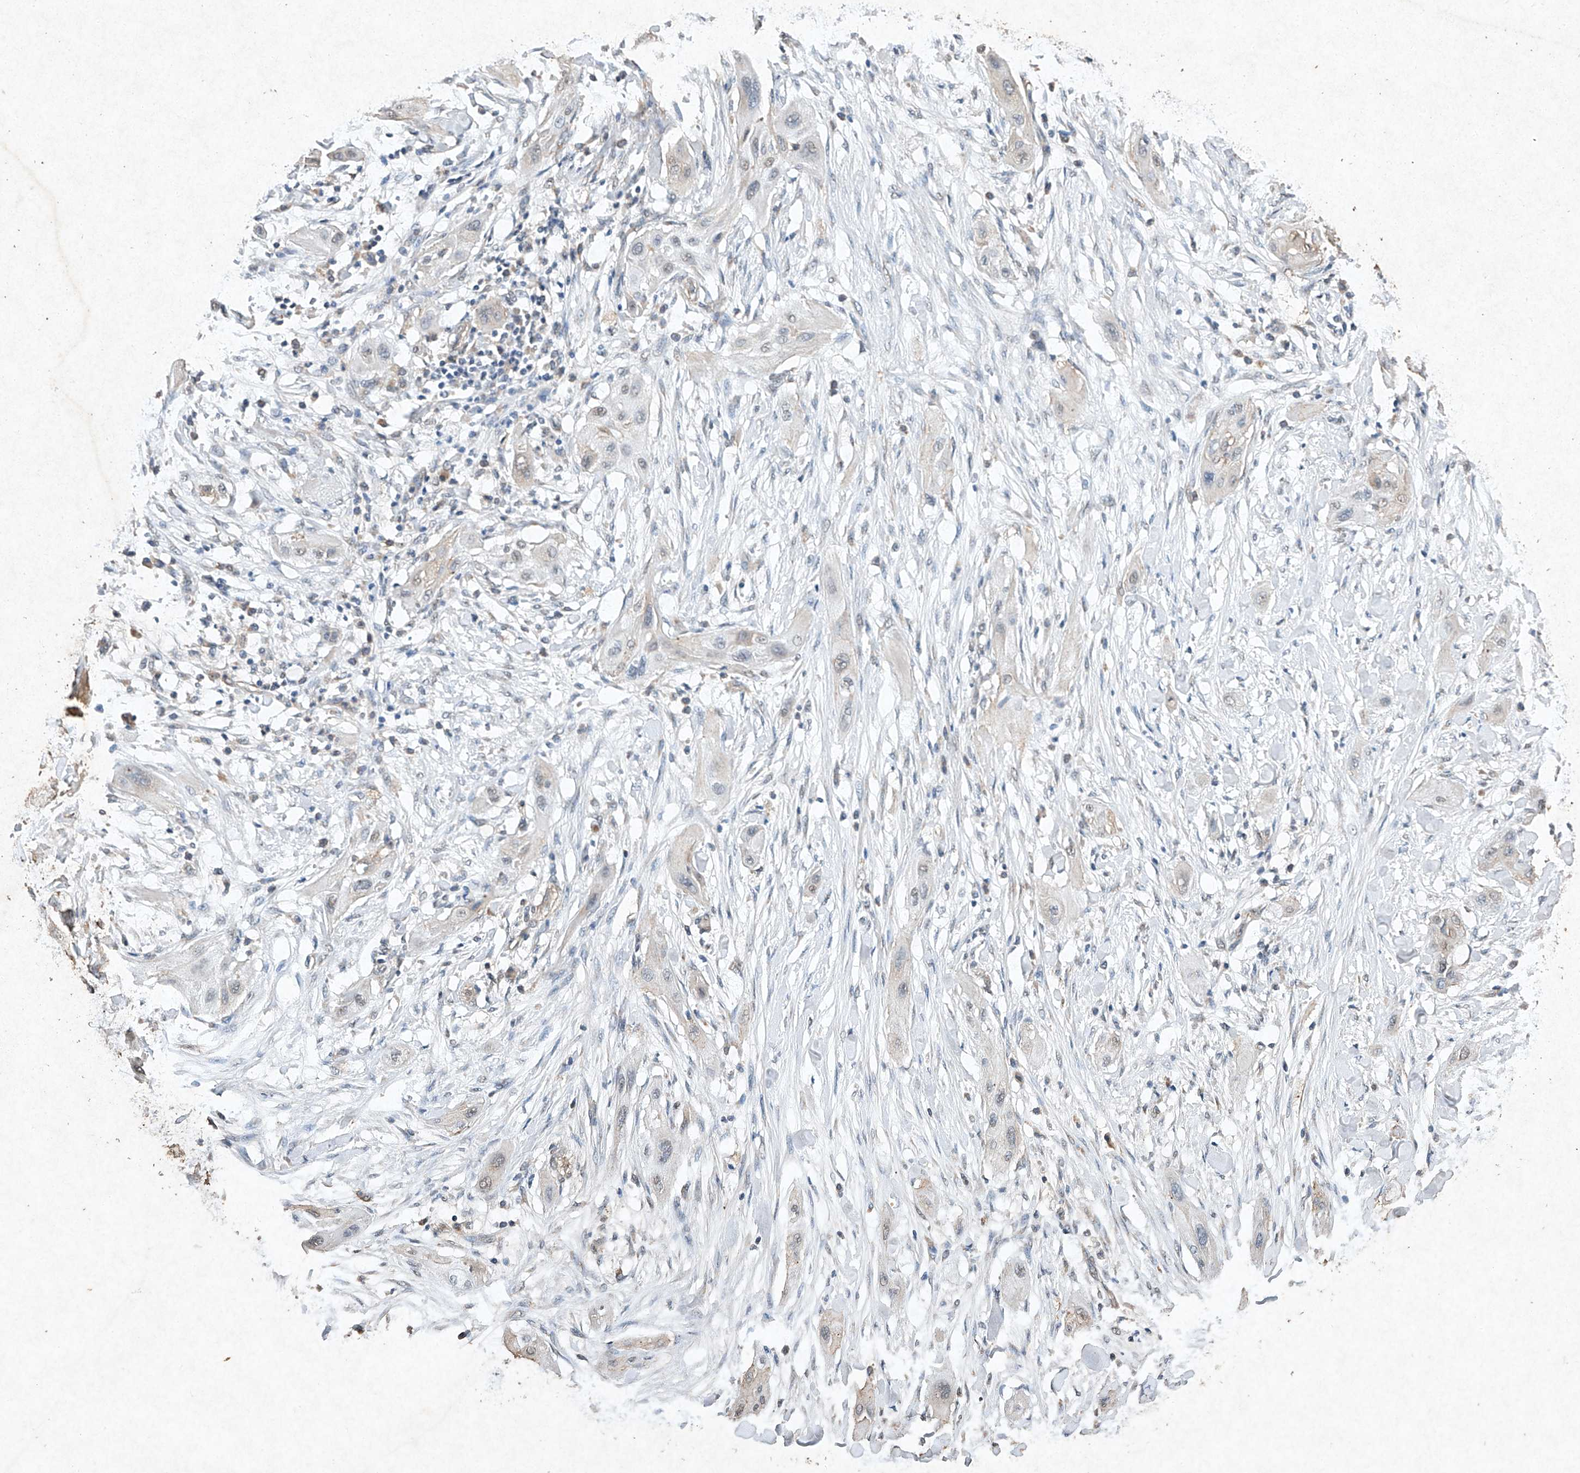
{"staining": {"intensity": "negative", "quantity": "none", "location": "none"}, "tissue": "lung cancer", "cell_type": "Tumor cells", "image_type": "cancer", "snomed": [{"axis": "morphology", "description": "Squamous cell carcinoma, NOS"}, {"axis": "topography", "description": "Lung"}], "caption": "Immunohistochemistry micrograph of neoplastic tissue: human lung cancer stained with DAB displays no significant protein staining in tumor cells.", "gene": "STK3", "patient": {"sex": "female", "age": 47}}